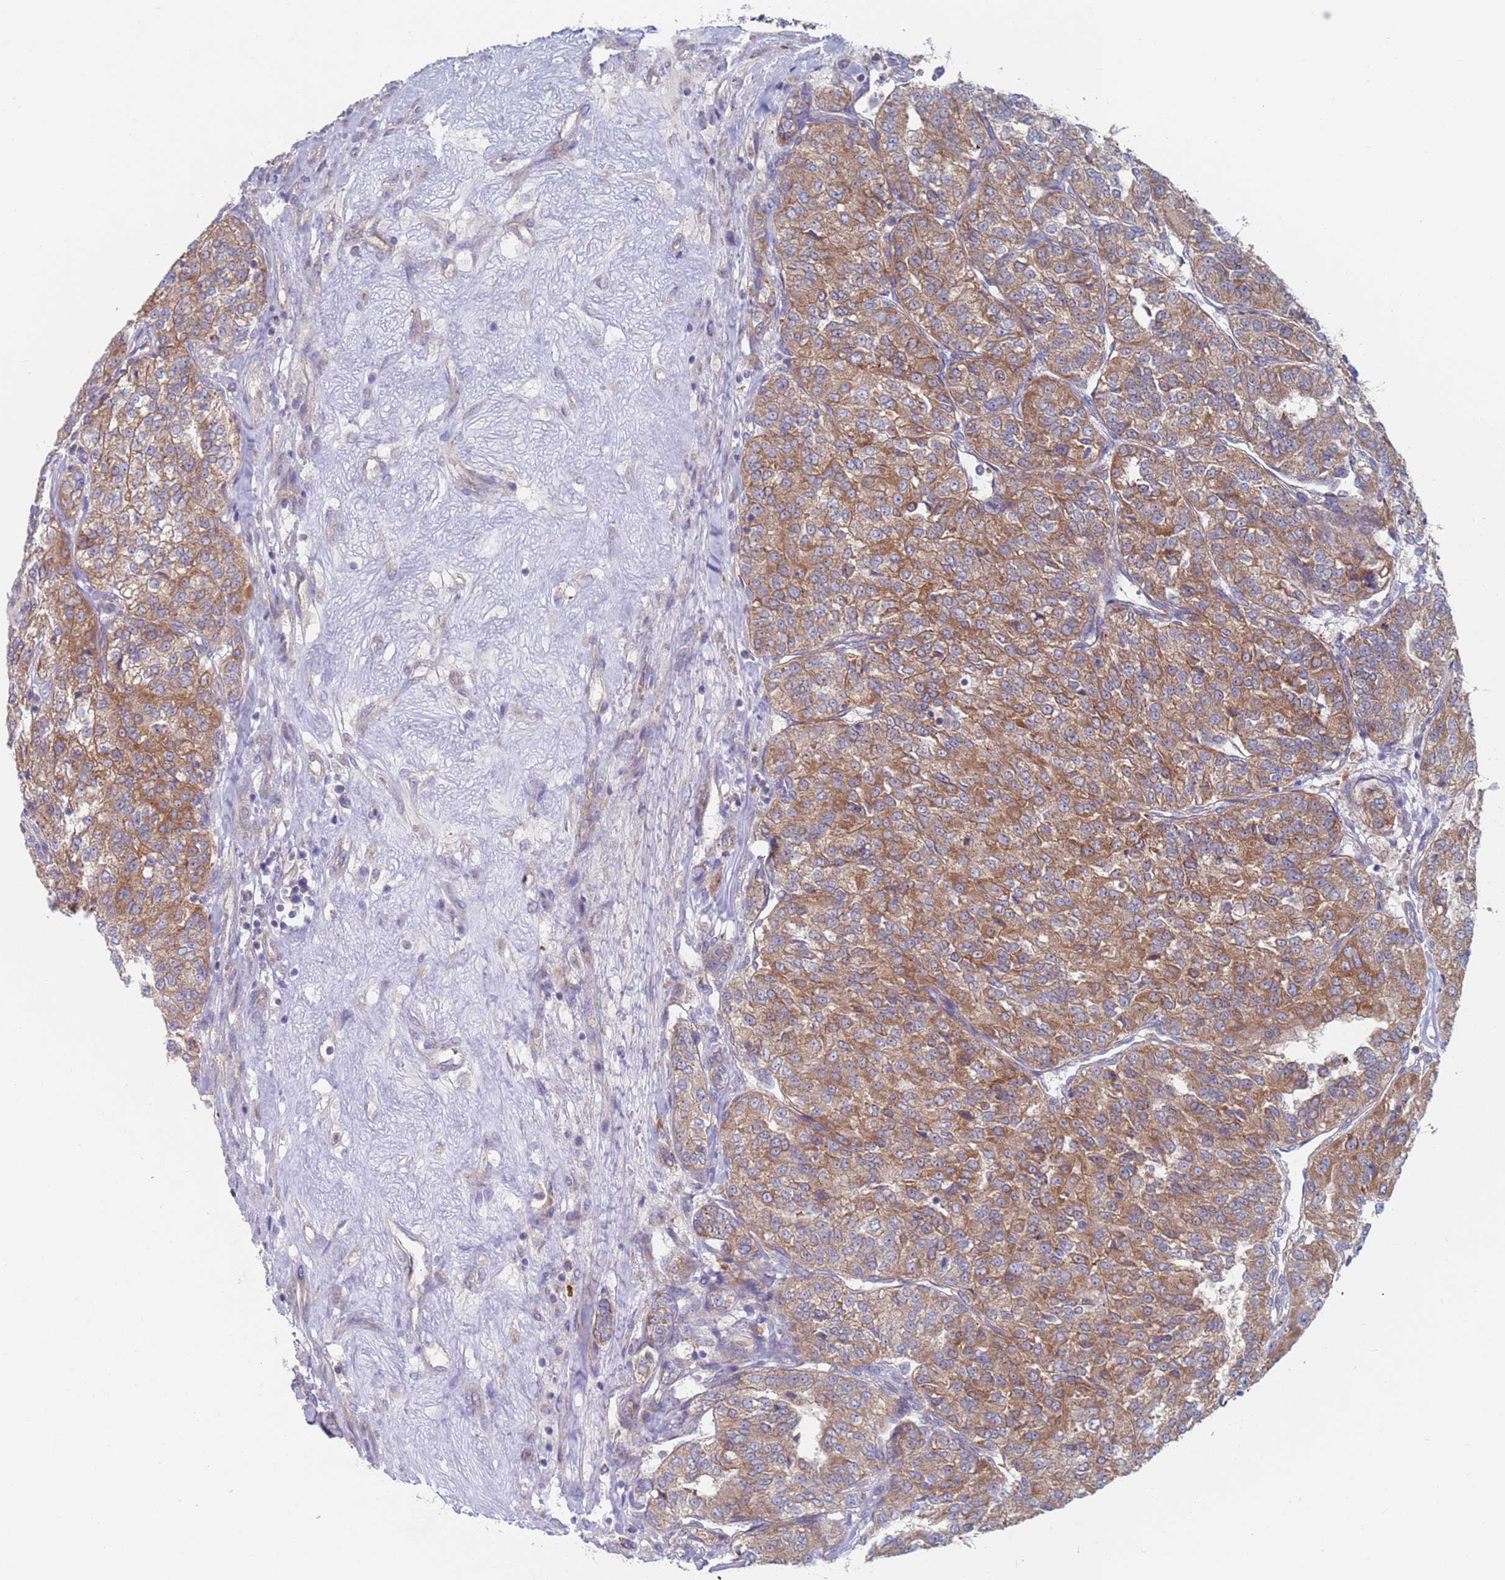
{"staining": {"intensity": "moderate", "quantity": ">75%", "location": "cytoplasmic/membranous"}, "tissue": "renal cancer", "cell_type": "Tumor cells", "image_type": "cancer", "snomed": [{"axis": "morphology", "description": "Adenocarcinoma, NOS"}, {"axis": "topography", "description": "Kidney"}], "caption": "High-power microscopy captured an immunohistochemistry image of renal cancer, revealing moderate cytoplasmic/membranous positivity in about >75% of tumor cells.", "gene": "CHCHD6", "patient": {"sex": "female", "age": 63}}